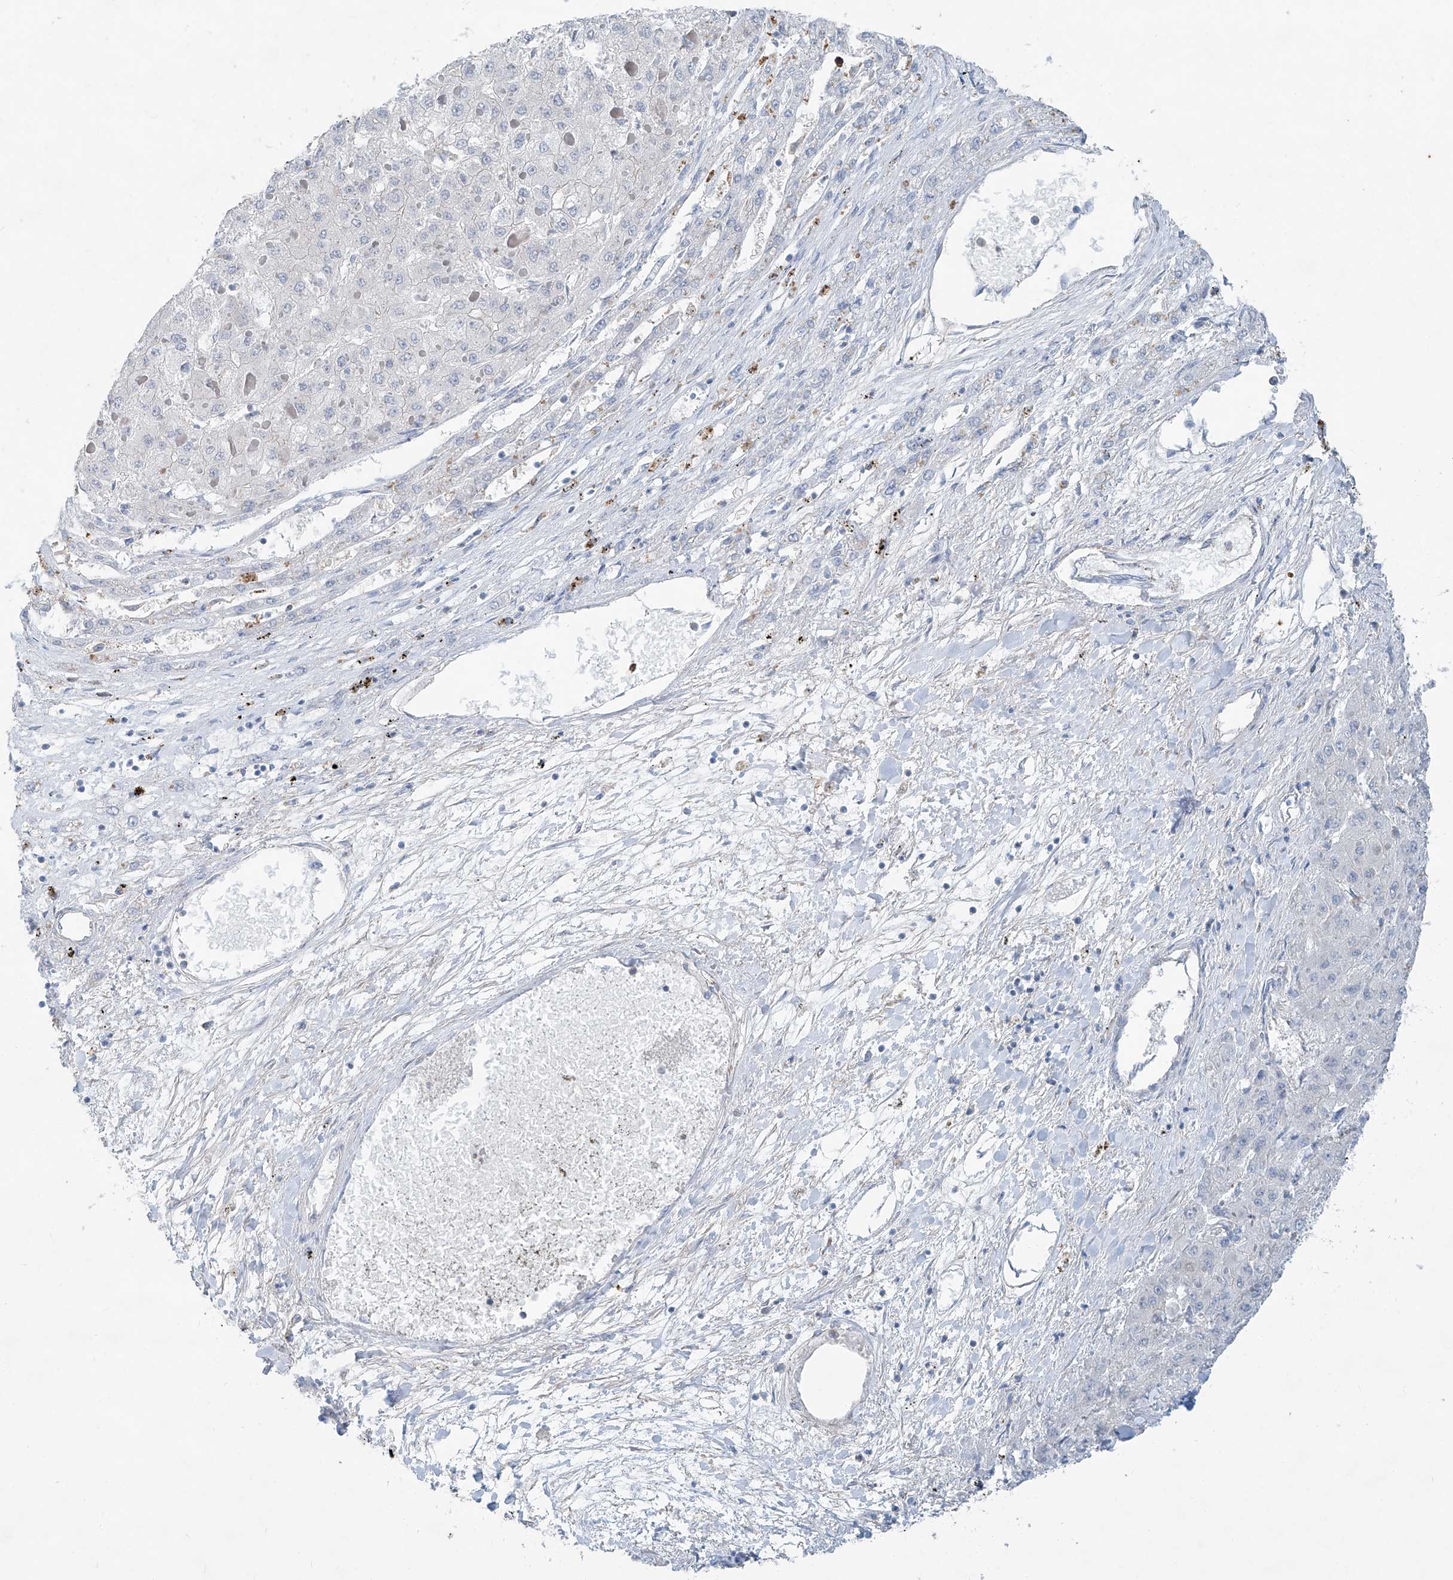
{"staining": {"intensity": "negative", "quantity": "none", "location": "none"}, "tissue": "liver cancer", "cell_type": "Tumor cells", "image_type": "cancer", "snomed": [{"axis": "morphology", "description": "Carcinoma, Hepatocellular, NOS"}, {"axis": "topography", "description": "Liver"}], "caption": "Immunohistochemistry (IHC) of liver cancer (hepatocellular carcinoma) demonstrates no staining in tumor cells.", "gene": "ANKRD34A", "patient": {"sex": "female", "age": 73}}